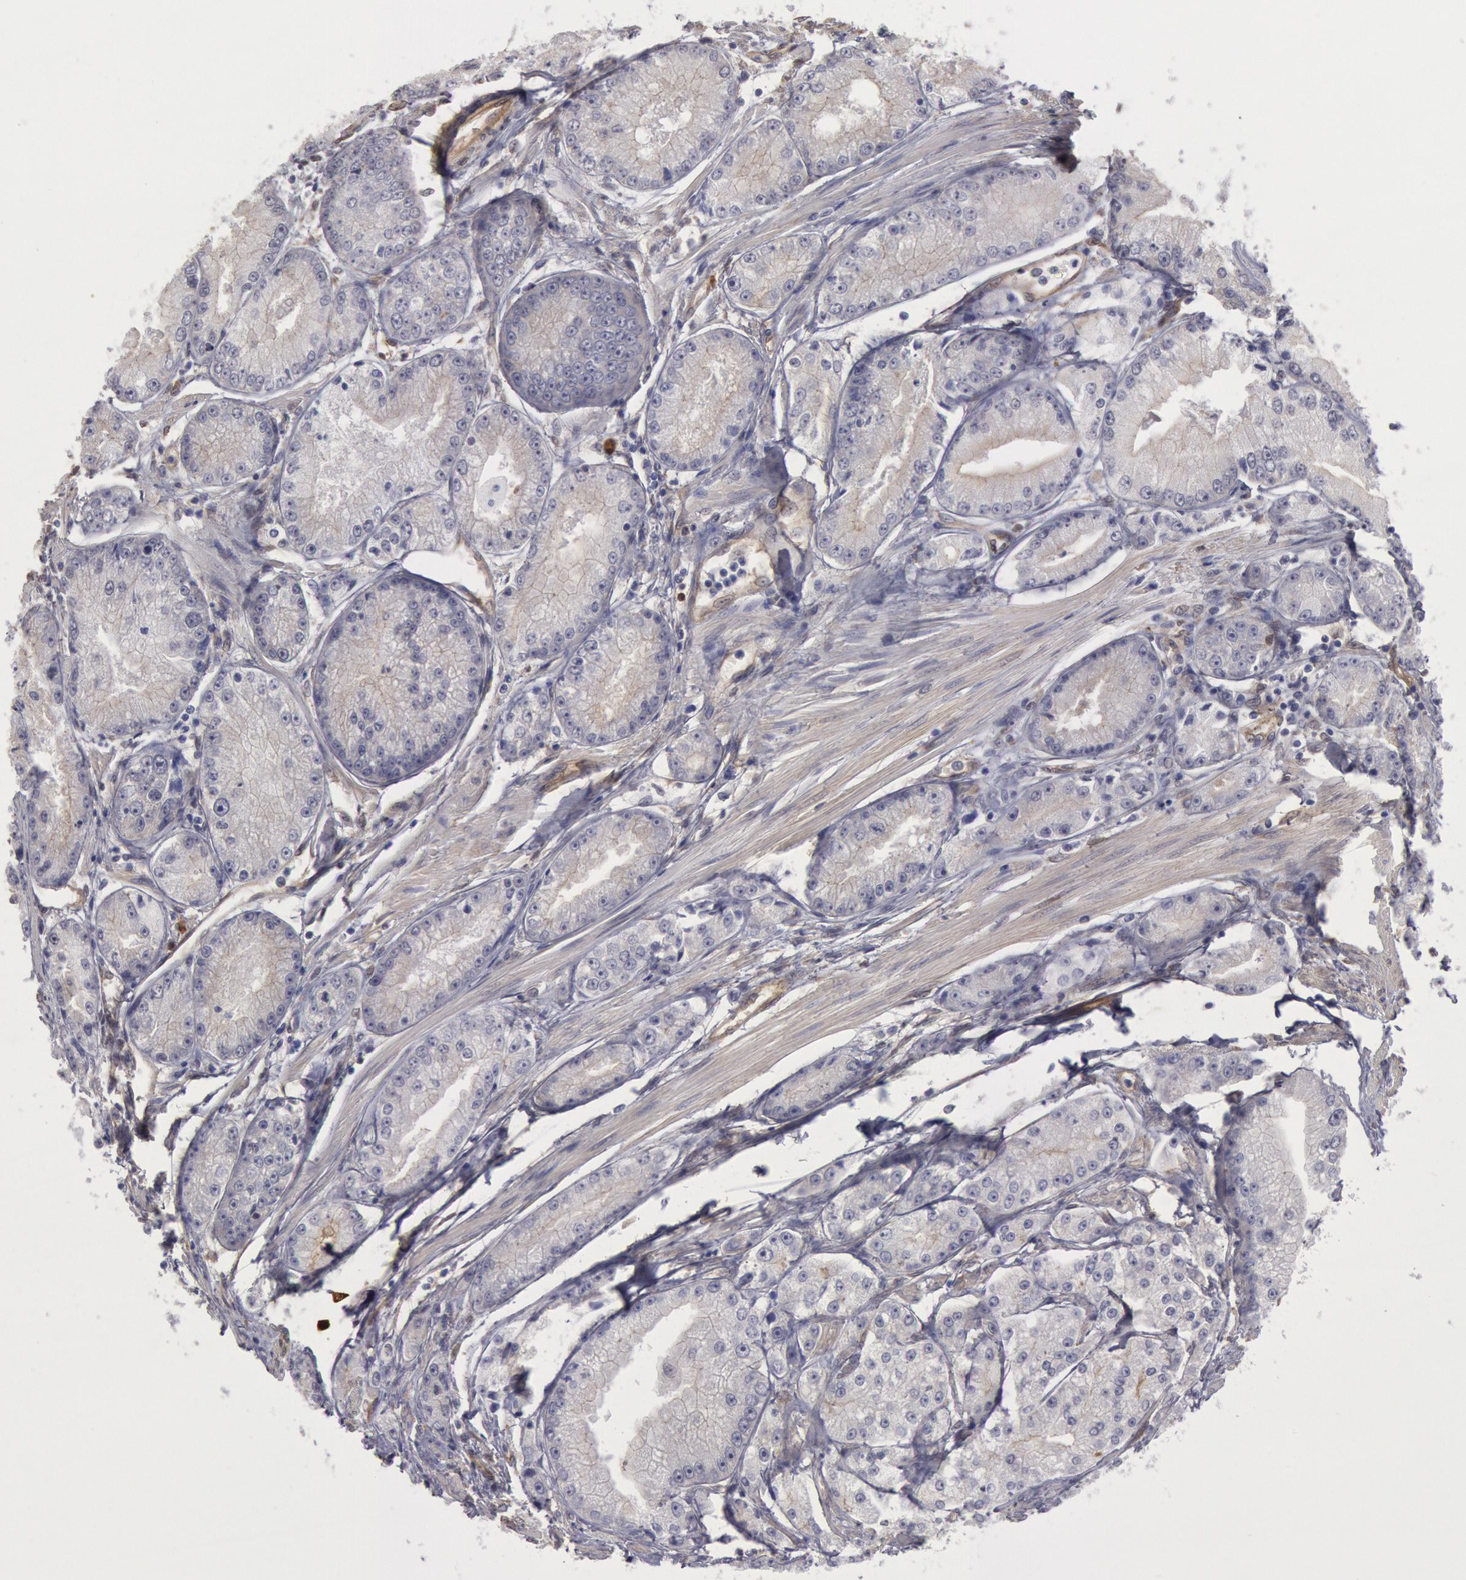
{"staining": {"intensity": "negative", "quantity": "none", "location": "none"}, "tissue": "prostate cancer", "cell_type": "Tumor cells", "image_type": "cancer", "snomed": [{"axis": "morphology", "description": "Adenocarcinoma, Medium grade"}, {"axis": "topography", "description": "Prostate"}], "caption": "Immunohistochemical staining of human prostate adenocarcinoma (medium-grade) reveals no significant positivity in tumor cells.", "gene": "CCDC50", "patient": {"sex": "male", "age": 72}}